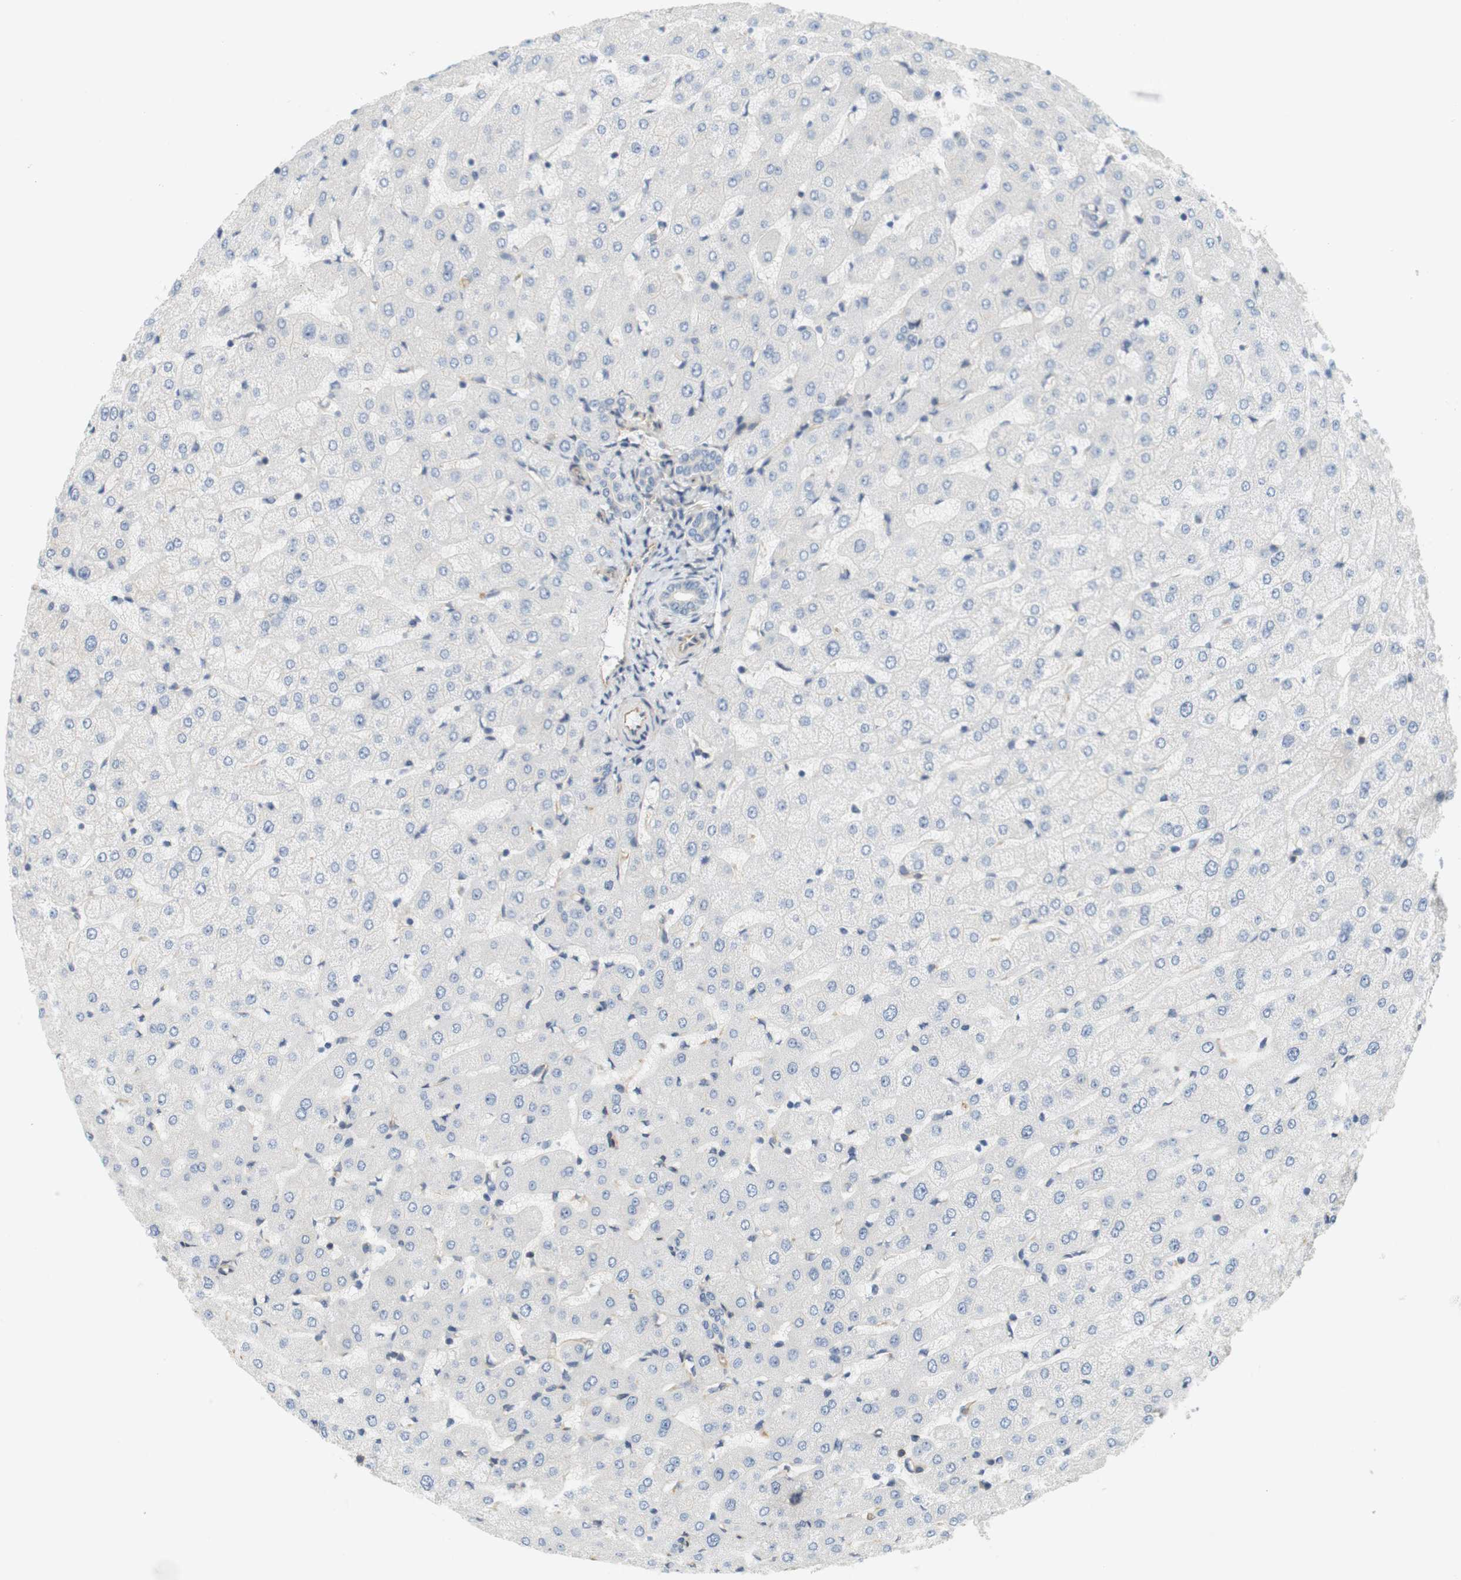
{"staining": {"intensity": "negative", "quantity": "none", "location": "none"}, "tissue": "liver", "cell_type": "Cholangiocytes", "image_type": "normal", "snomed": [{"axis": "morphology", "description": "Normal tissue, NOS"}, {"axis": "morphology", "description": "Fibrosis, NOS"}, {"axis": "topography", "description": "Liver"}], "caption": "Immunohistochemistry (IHC) micrograph of unremarkable liver: liver stained with DAB exhibits no significant protein positivity in cholangiocytes. Nuclei are stained in blue.", "gene": "CYTH3", "patient": {"sex": "female", "age": 29}}